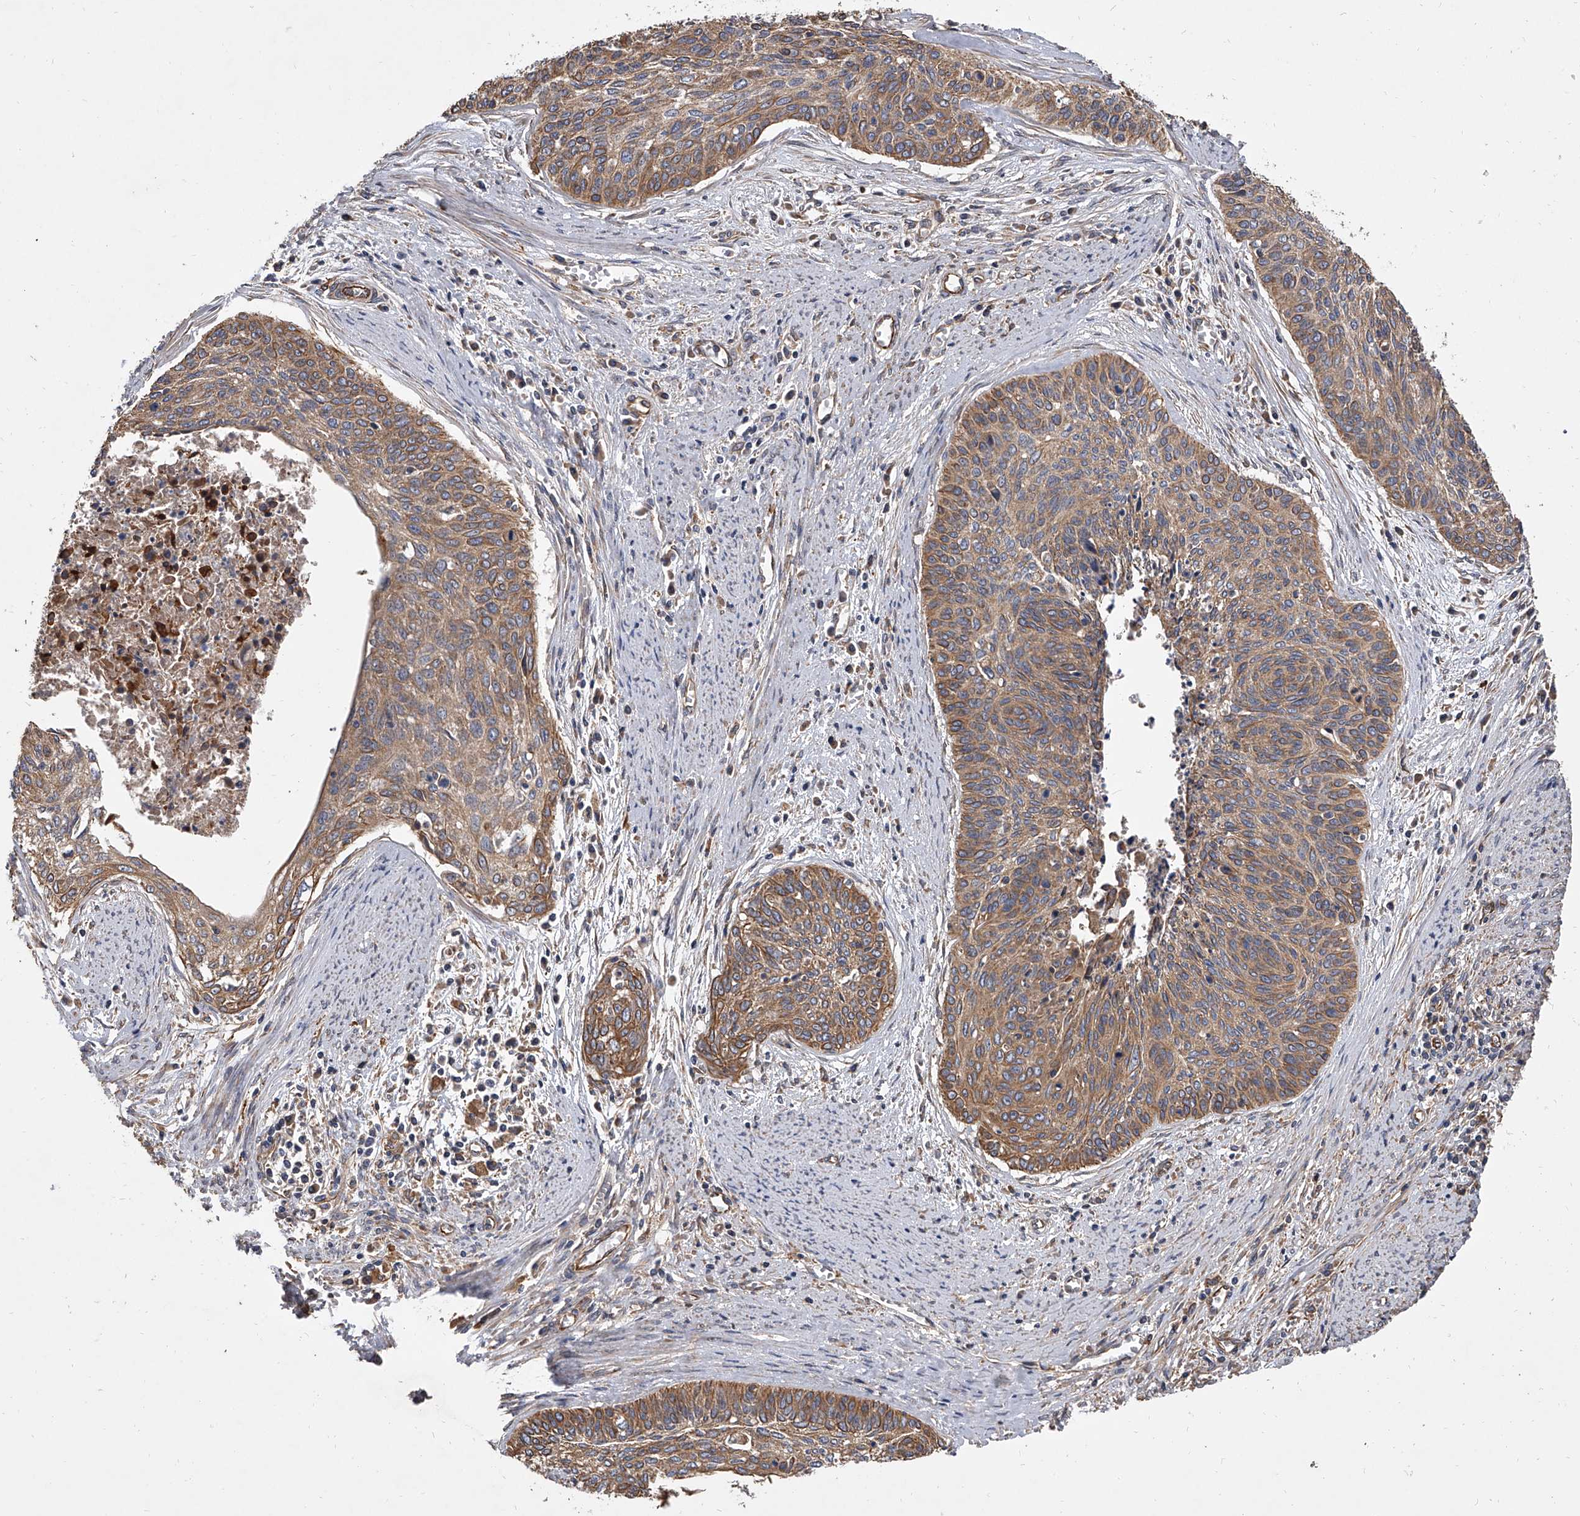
{"staining": {"intensity": "weak", "quantity": ">75%", "location": "cytoplasmic/membranous"}, "tissue": "cervical cancer", "cell_type": "Tumor cells", "image_type": "cancer", "snomed": [{"axis": "morphology", "description": "Squamous cell carcinoma, NOS"}, {"axis": "topography", "description": "Cervix"}], "caption": "Brown immunohistochemical staining in squamous cell carcinoma (cervical) displays weak cytoplasmic/membranous positivity in about >75% of tumor cells. (DAB IHC, brown staining for protein, blue staining for nuclei).", "gene": "EXOC4", "patient": {"sex": "female", "age": 55}}